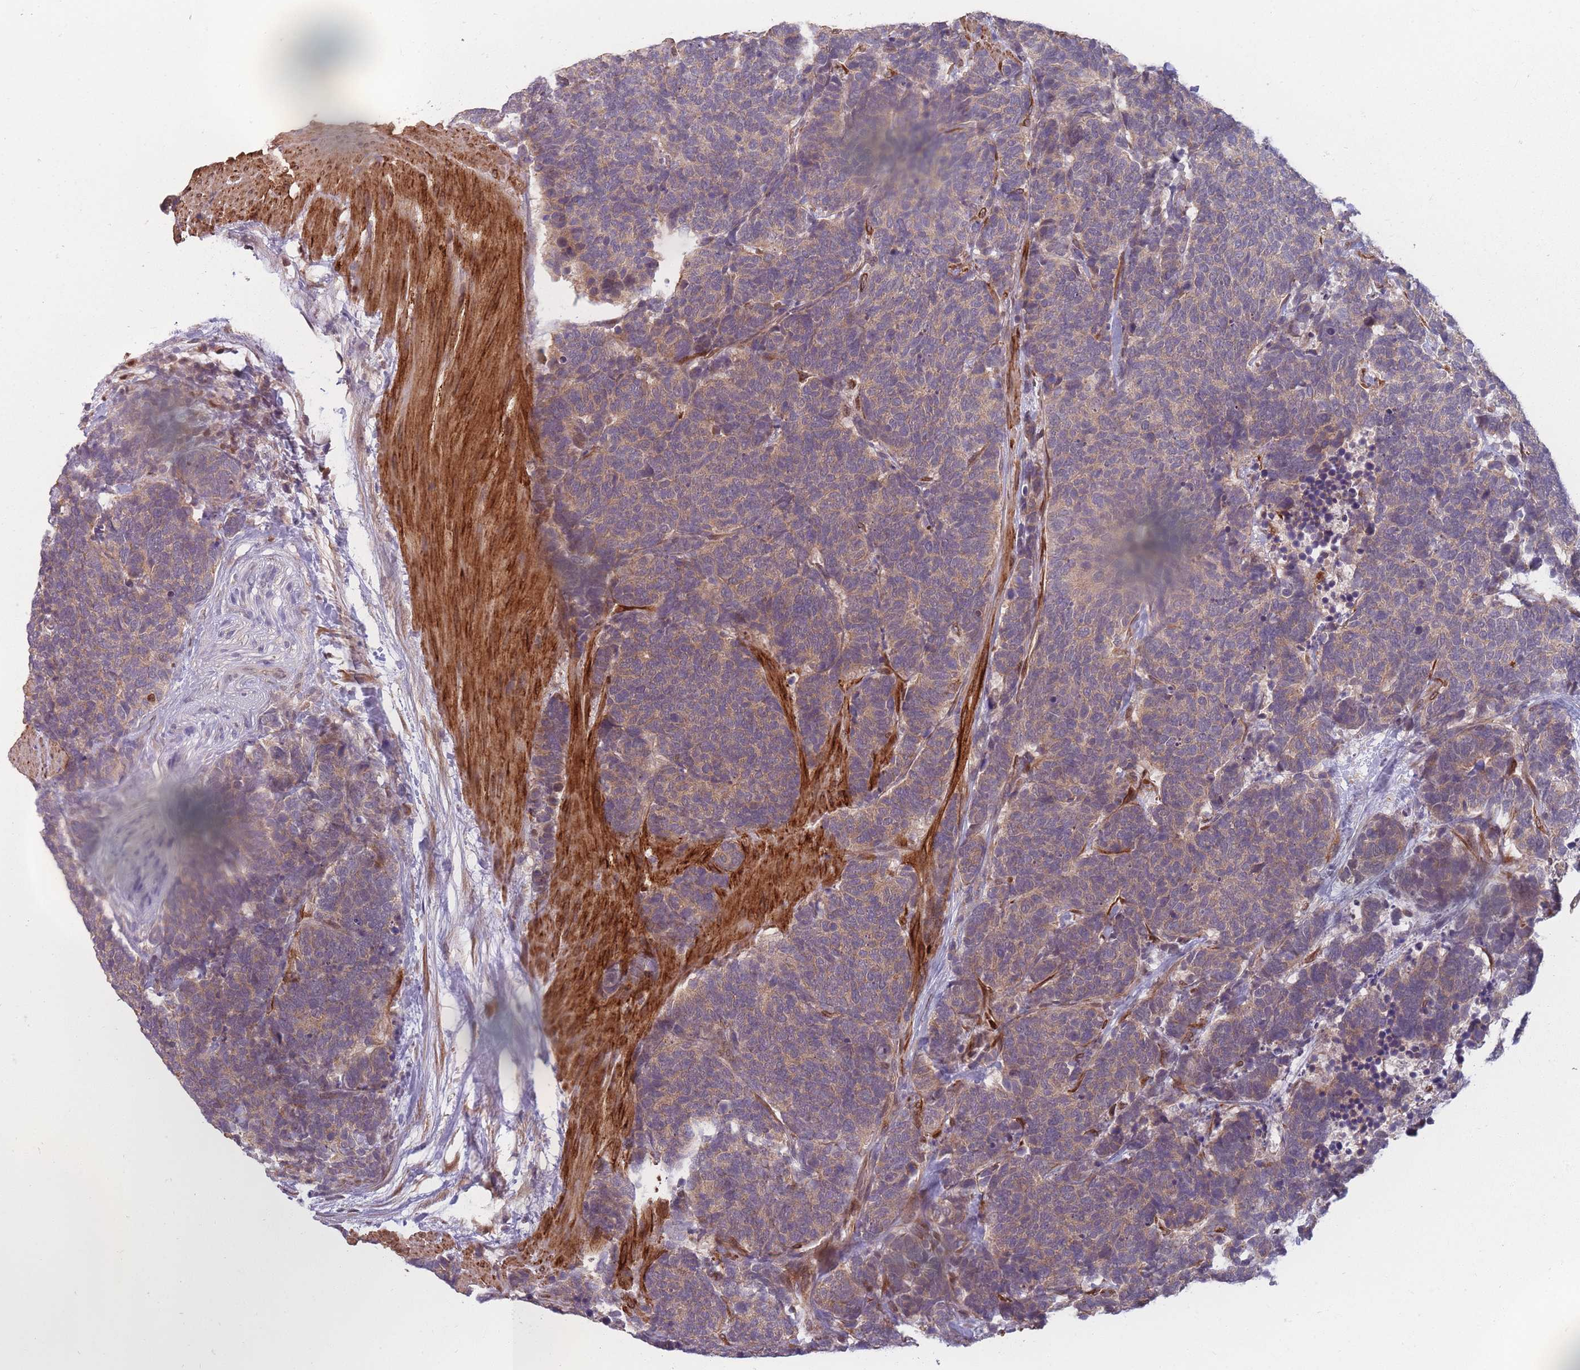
{"staining": {"intensity": "moderate", "quantity": ">75%", "location": "cytoplasmic/membranous"}, "tissue": "carcinoid", "cell_type": "Tumor cells", "image_type": "cancer", "snomed": [{"axis": "morphology", "description": "Carcinoma, NOS"}, {"axis": "morphology", "description": "Carcinoid, malignant, NOS"}, {"axis": "topography", "description": "Urinary bladder"}], "caption": "The histopathology image displays immunohistochemical staining of carcinoid. There is moderate cytoplasmic/membranous staining is seen in approximately >75% of tumor cells.", "gene": "FAM153A", "patient": {"sex": "male", "age": 57}}